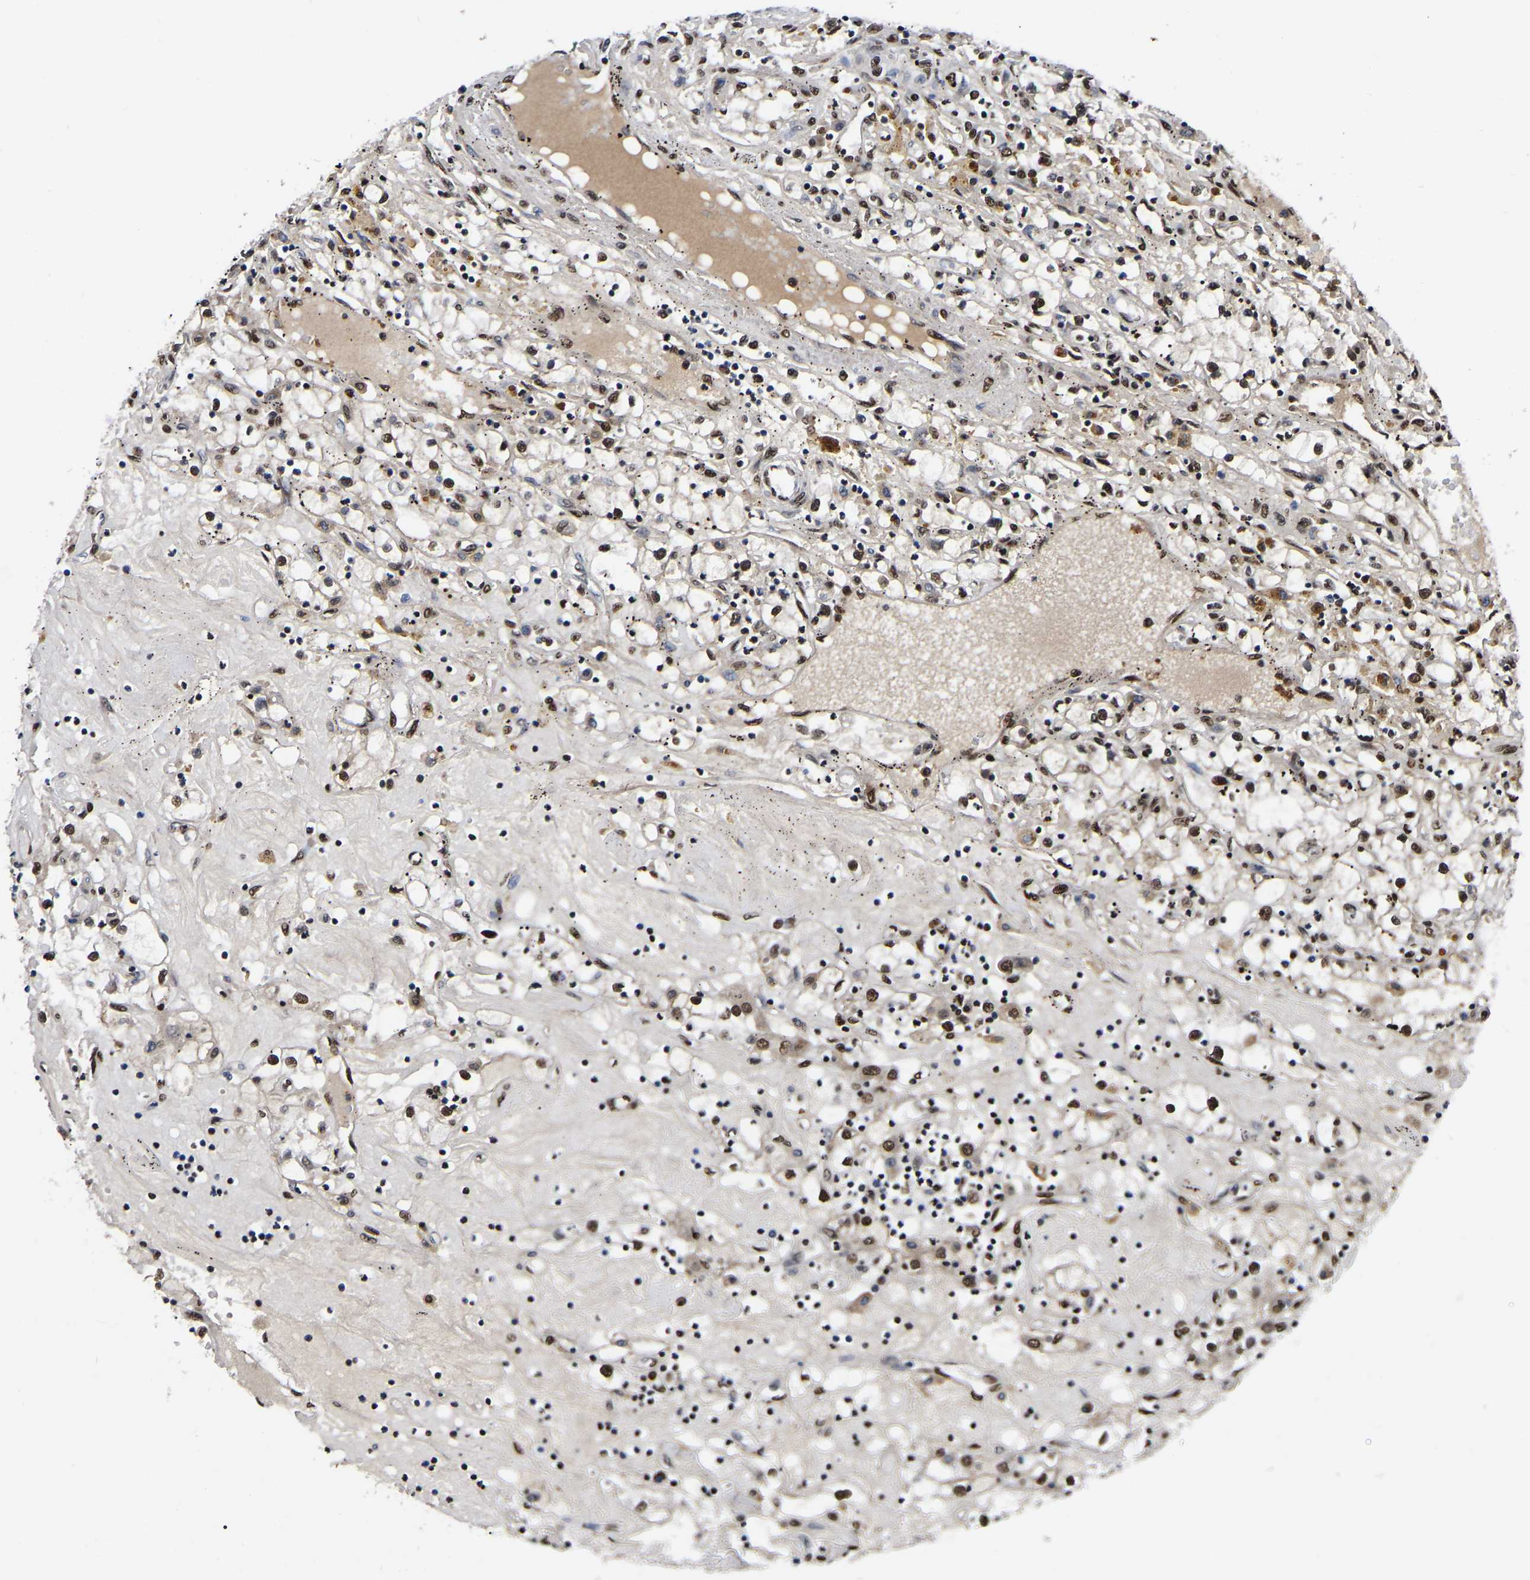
{"staining": {"intensity": "moderate", "quantity": ">75%", "location": "nuclear"}, "tissue": "renal cancer", "cell_type": "Tumor cells", "image_type": "cancer", "snomed": [{"axis": "morphology", "description": "Adenocarcinoma, NOS"}, {"axis": "topography", "description": "Kidney"}], "caption": "A micrograph of renal adenocarcinoma stained for a protein demonstrates moderate nuclear brown staining in tumor cells.", "gene": "TRIM35", "patient": {"sex": "male", "age": 56}}